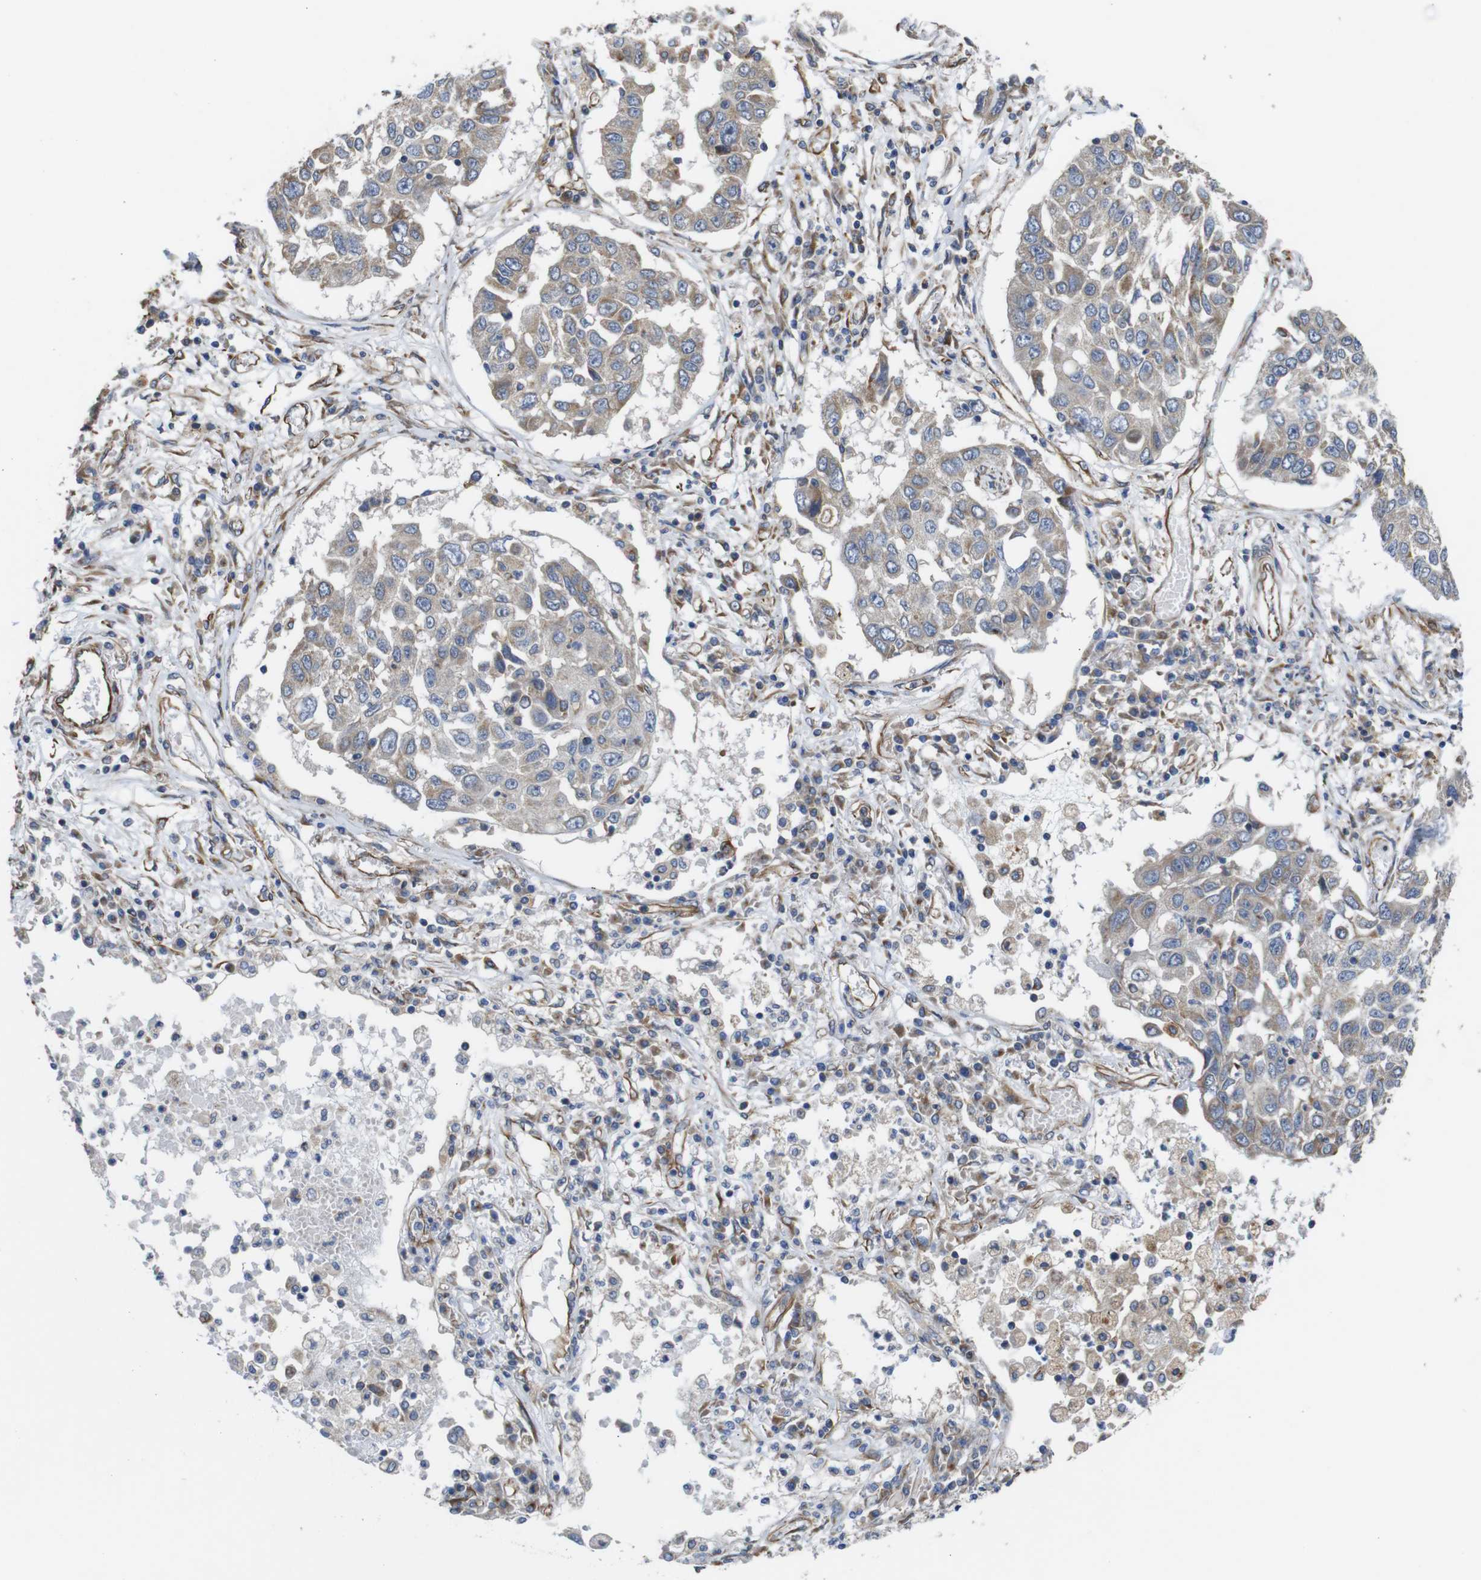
{"staining": {"intensity": "weak", "quantity": ">75%", "location": "cytoplasmic/membranous"}, "tissue": "lung cancer", "cell_type": "Tumor cells", "image_type": "cancer", "snomed": [{"axis": "morphology", "description": "Squamous cell carcinoma, NOS"}, {"axis": "topography", "description": "Lung"}], "caption": "DAB (3,3'-diaminobenzidine) immunohistochemical staining of human lung squamous cell carcinoma exhibits weak cytoplasmic/membranous protein staining in about >75% of tumor cells. Using DAB (brown) and hematoxylin (blue) stains, captured at high magnification using brightfield microscopy.", "gene": "POMK", "patient": {"sex": "male", "age": 71}}